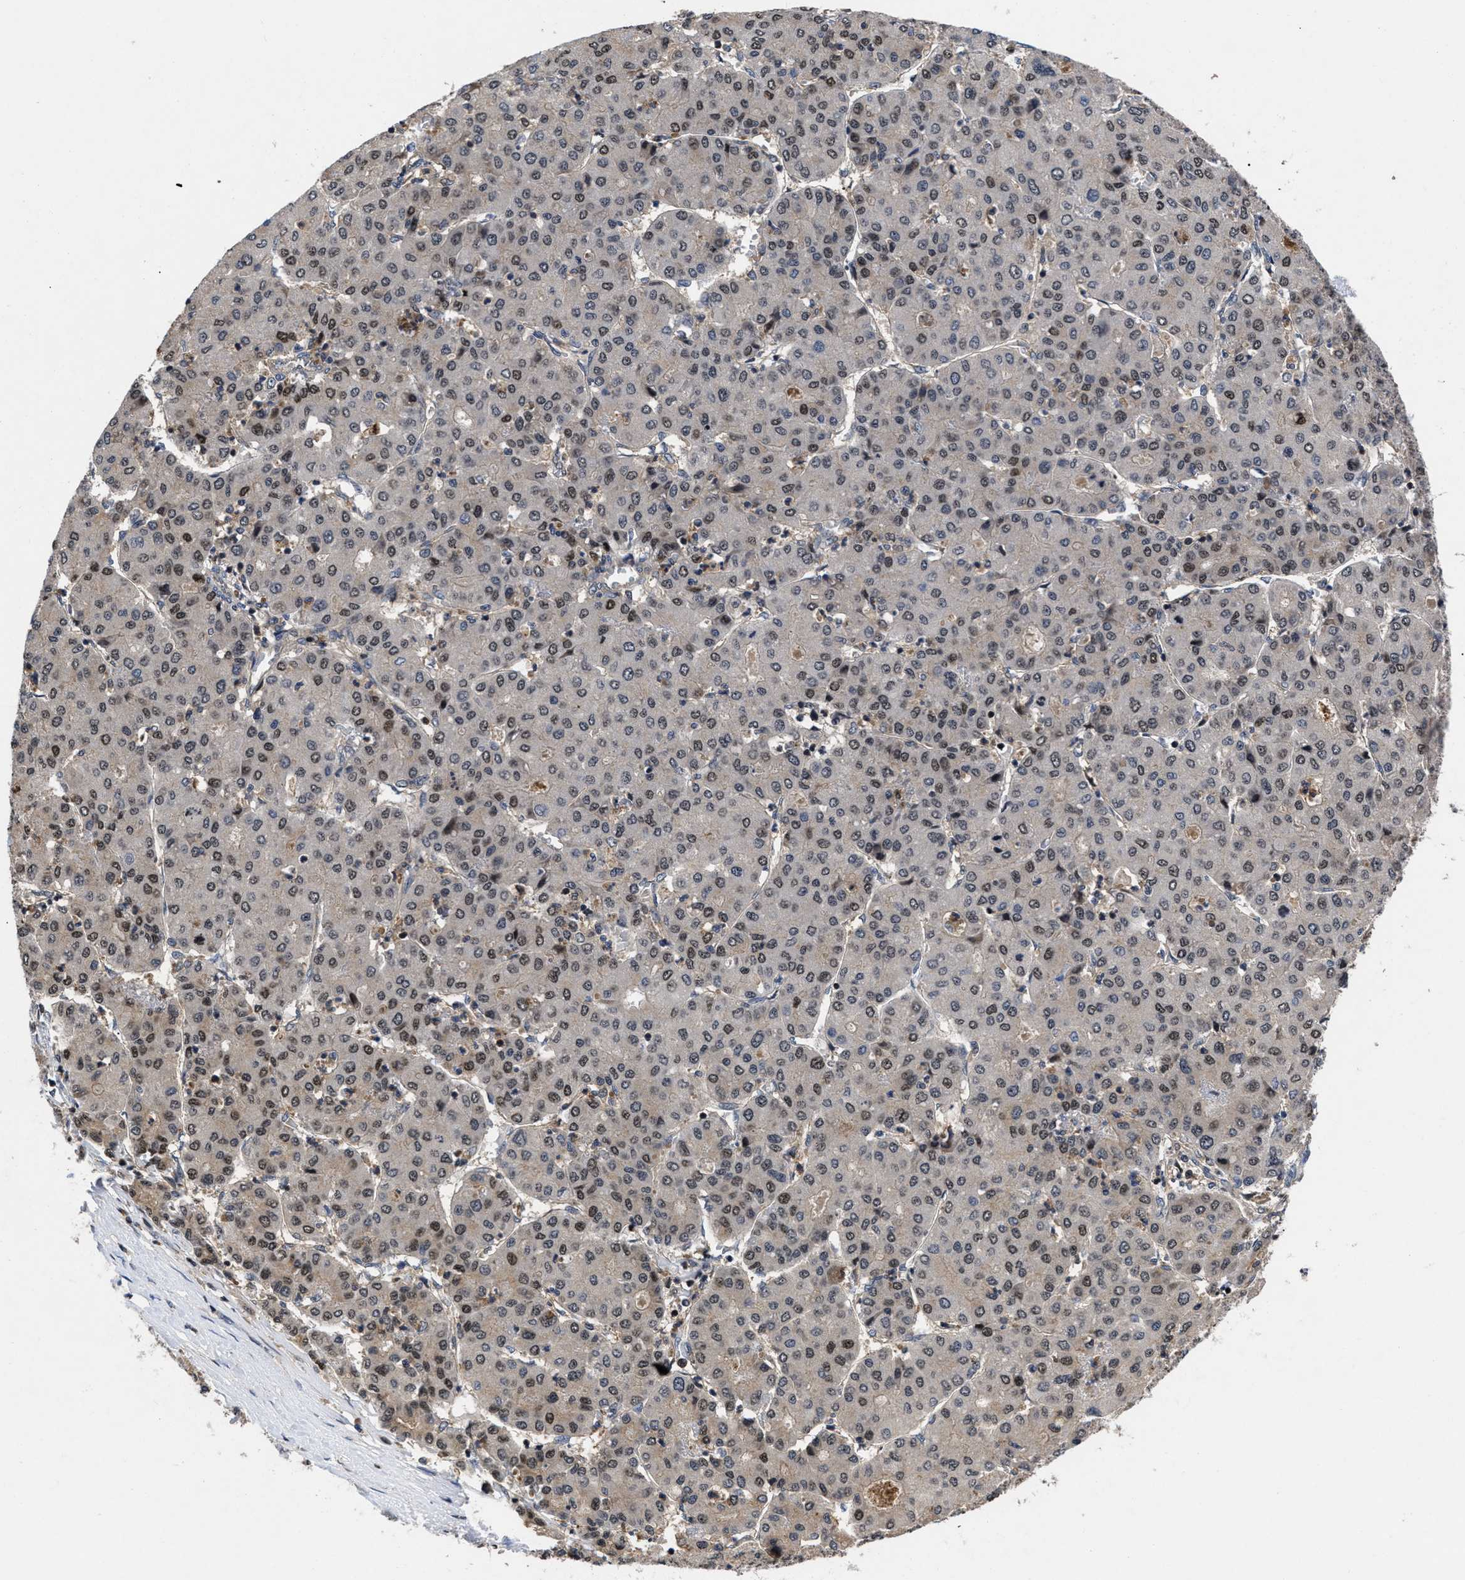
{"staining": {"intensity": "weak", "quantity": "25%-75%", "location": "nuclear"}, "tissue": "liver cancer", "cell_type": "Tumor cells", "image_type": "cancer", "snomed": [{"axis": "morphology", "description": "Carcinoma, Hepatocellular, NOS"}, {"axis": "topography", "description": "Liver"}], "caption": "Brown immunohistochemical staining in human liver cancer exhibits weak nuclear expression in about 25%-75% of tumor cells. The staining was performed using DAB to visualize the protein expression in brown, while the nuclei were stained in blue with hematoxylin (Magnification: 20x).", "gene": "FAM200A", "patient": {"sex": "male", "age": 65}}